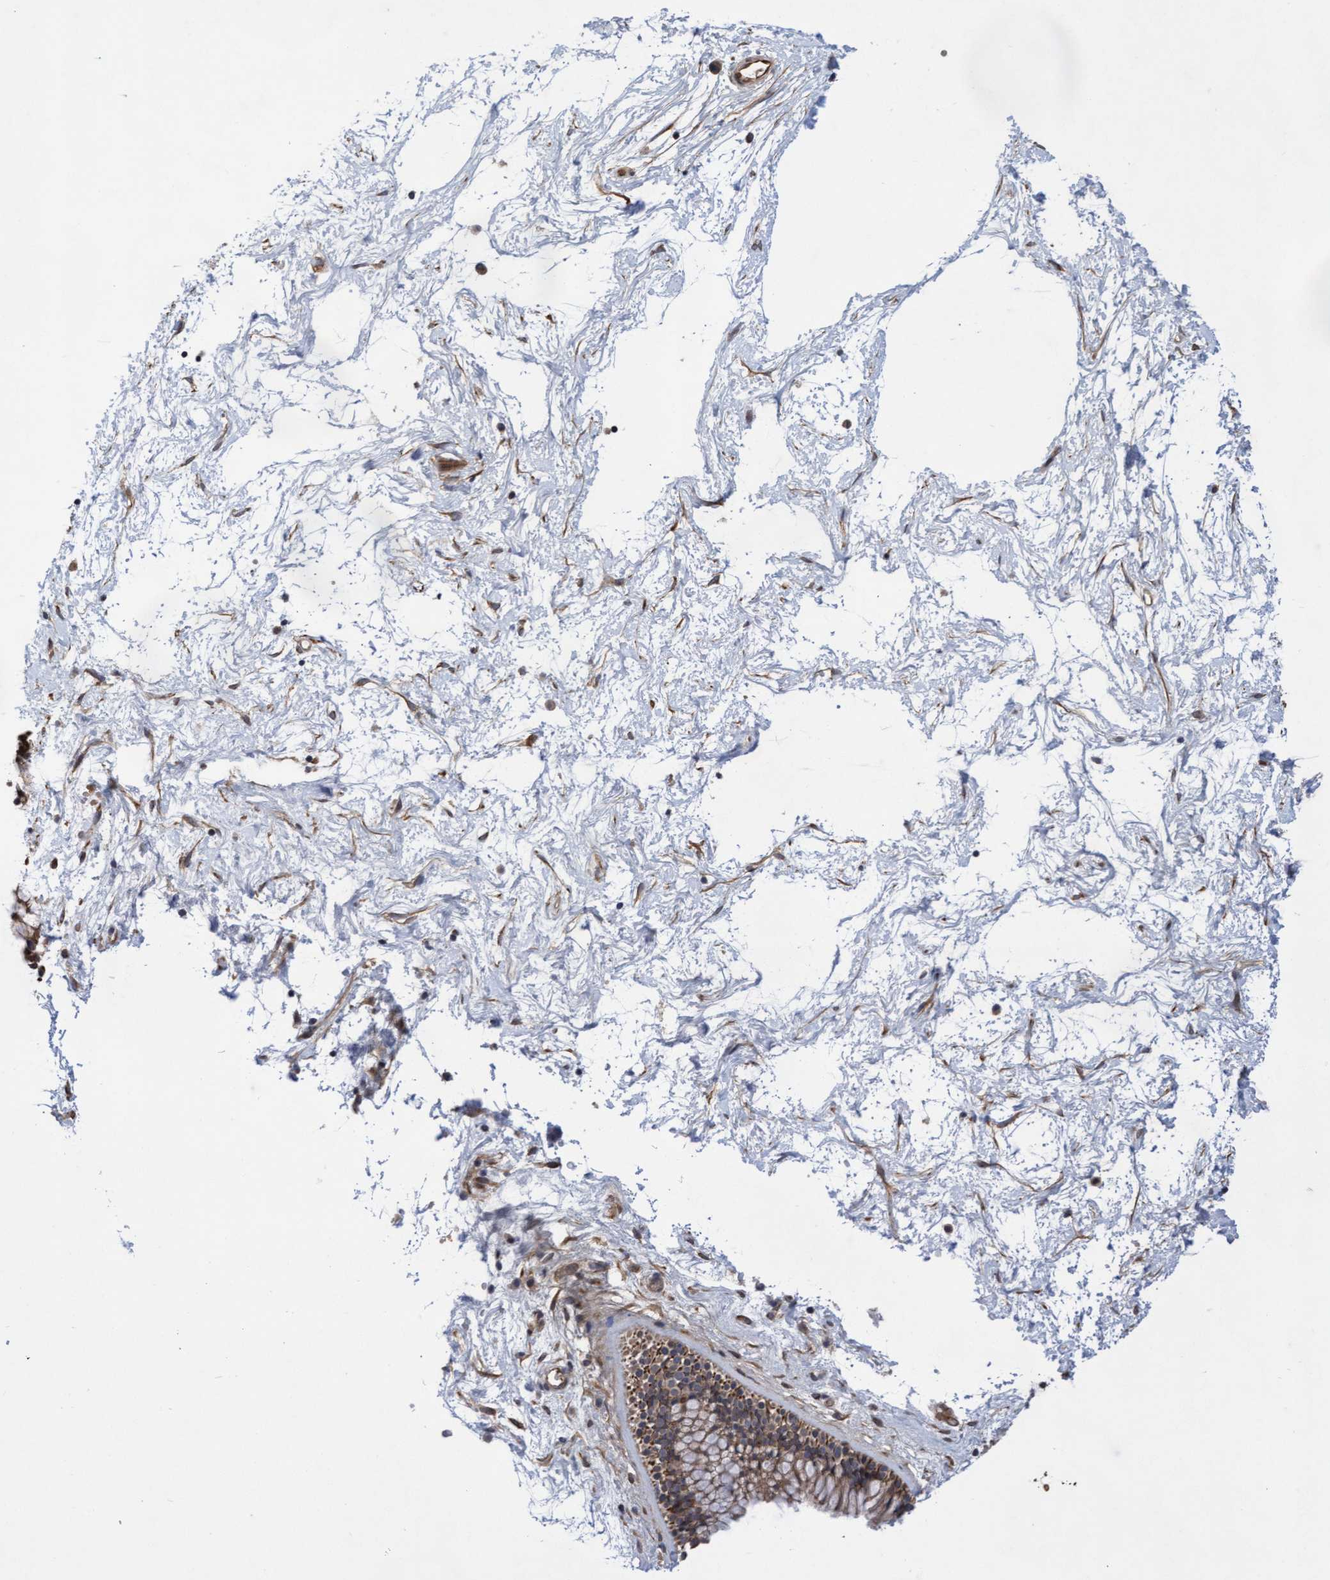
{"staining": {"intensity": "moderate", "quantity": ">75%", "location": "cytoplasmic/membranous"}, "tissue": "nasopharynx", "cell_type": "Respiratory epithelial cells", "image_type": "normal", "snomed": [{"axis": "morphology", "description": "Normal tissue, NOS"}, {"axis": "morphology", "description": "Inflammation, NOS"}, {"axis": "topography", "description": "Nasopharynx"}], "caption": "Human nasopharynx stained for a protein (brown) displays moderate cytoplasmic/membranous positive staining in approximately >75% of respiratory epithelial cells.", "gene": "COBL", "patient": {"sex": "male", "age": 48}}